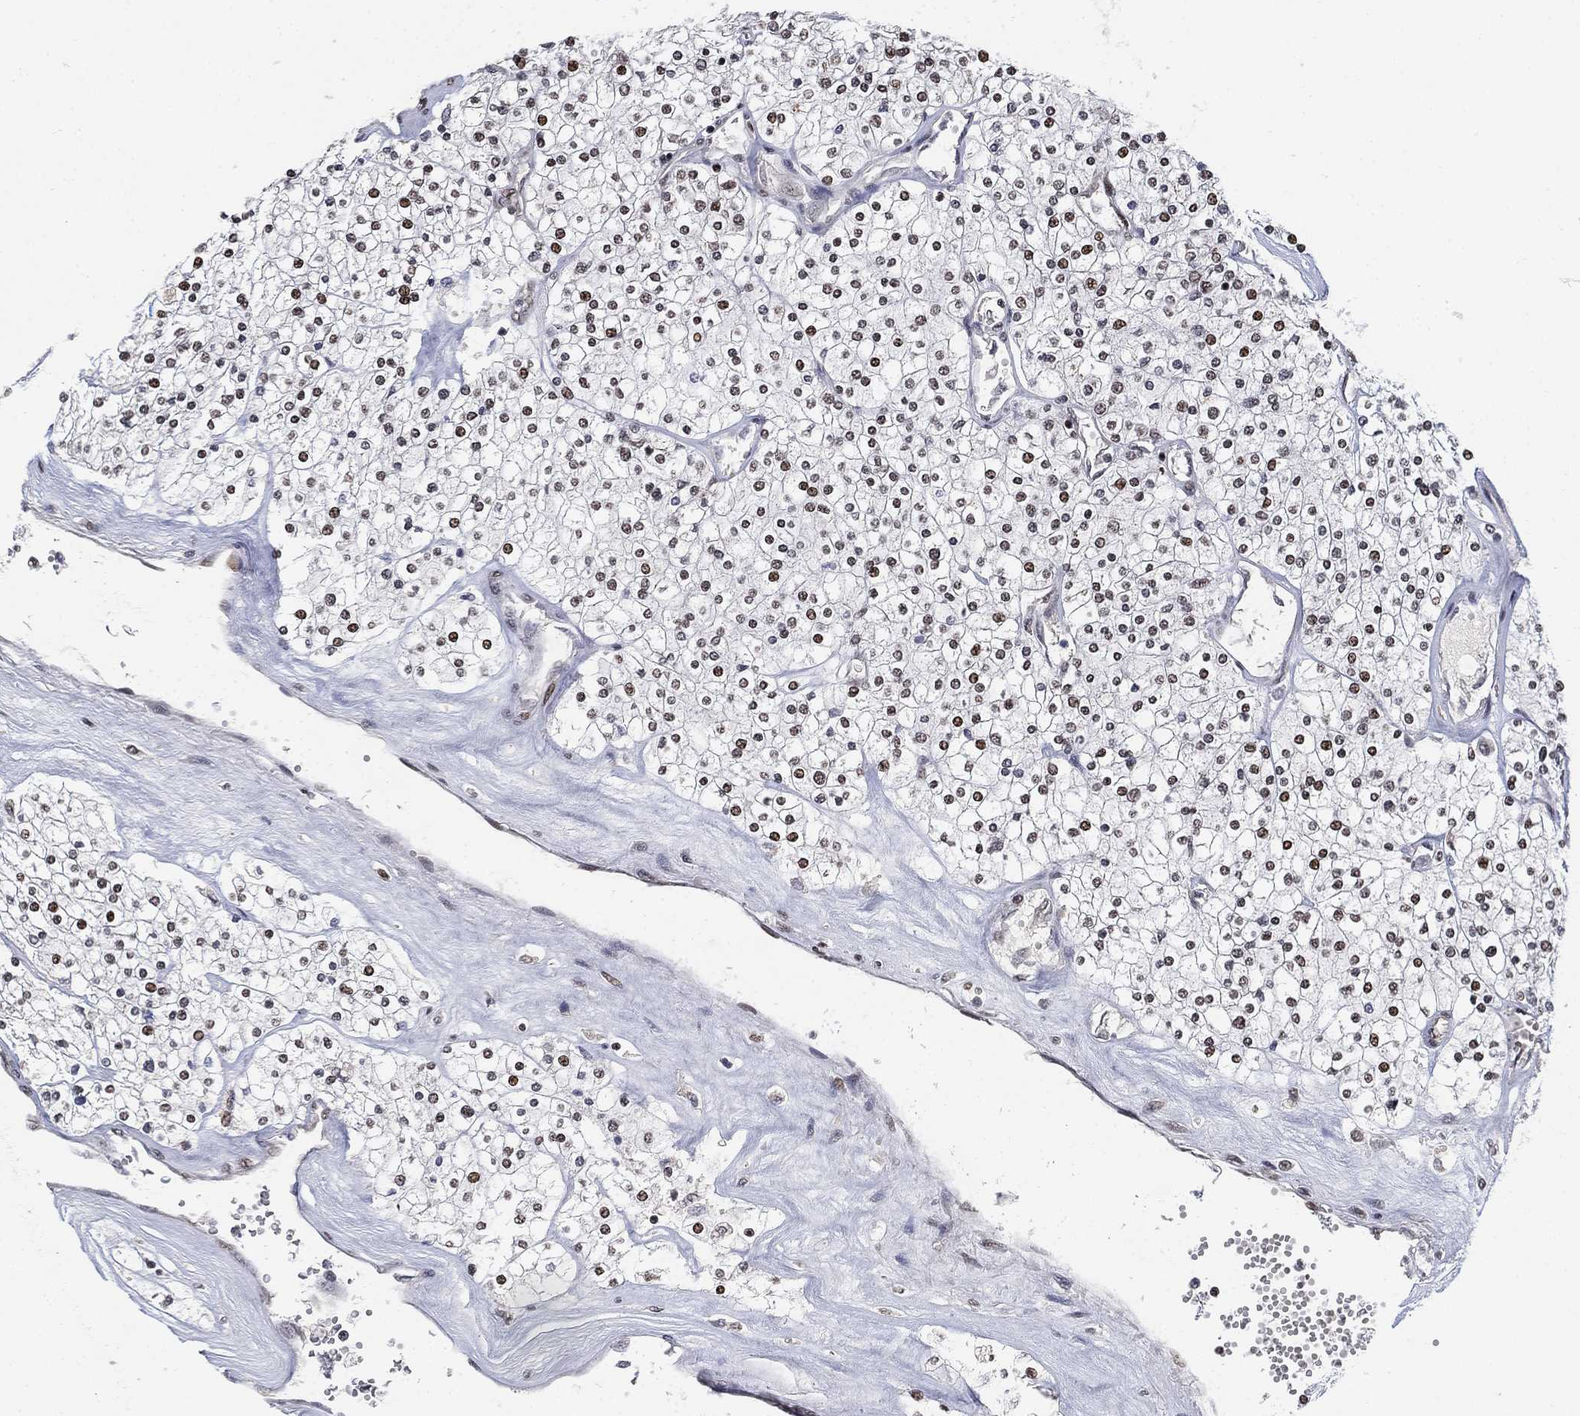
{"staining": {"intensity": "moderate", "quantity": "25%-75%", "location": "nuclear"}, "tissue": "renal cancer", "cell_type": "Tumor cells", "image_type": "cancer", "snomed": [{"axis": "morphology", "description": "Adenocarcinoma, NOS"}, {"axis": "topography", "description": "Kidney"}], "caption": "Immunohistochemistry (IHC) (DAB (3,3'-diaminobenzidine)) staining of human adenocarcinoma (renal) displays moderate nuclear protein staining in approximately 25%-75% of tumor cells.", "gene": "ZSCAN30", "patient": {"sex": "male", "age": 80}}